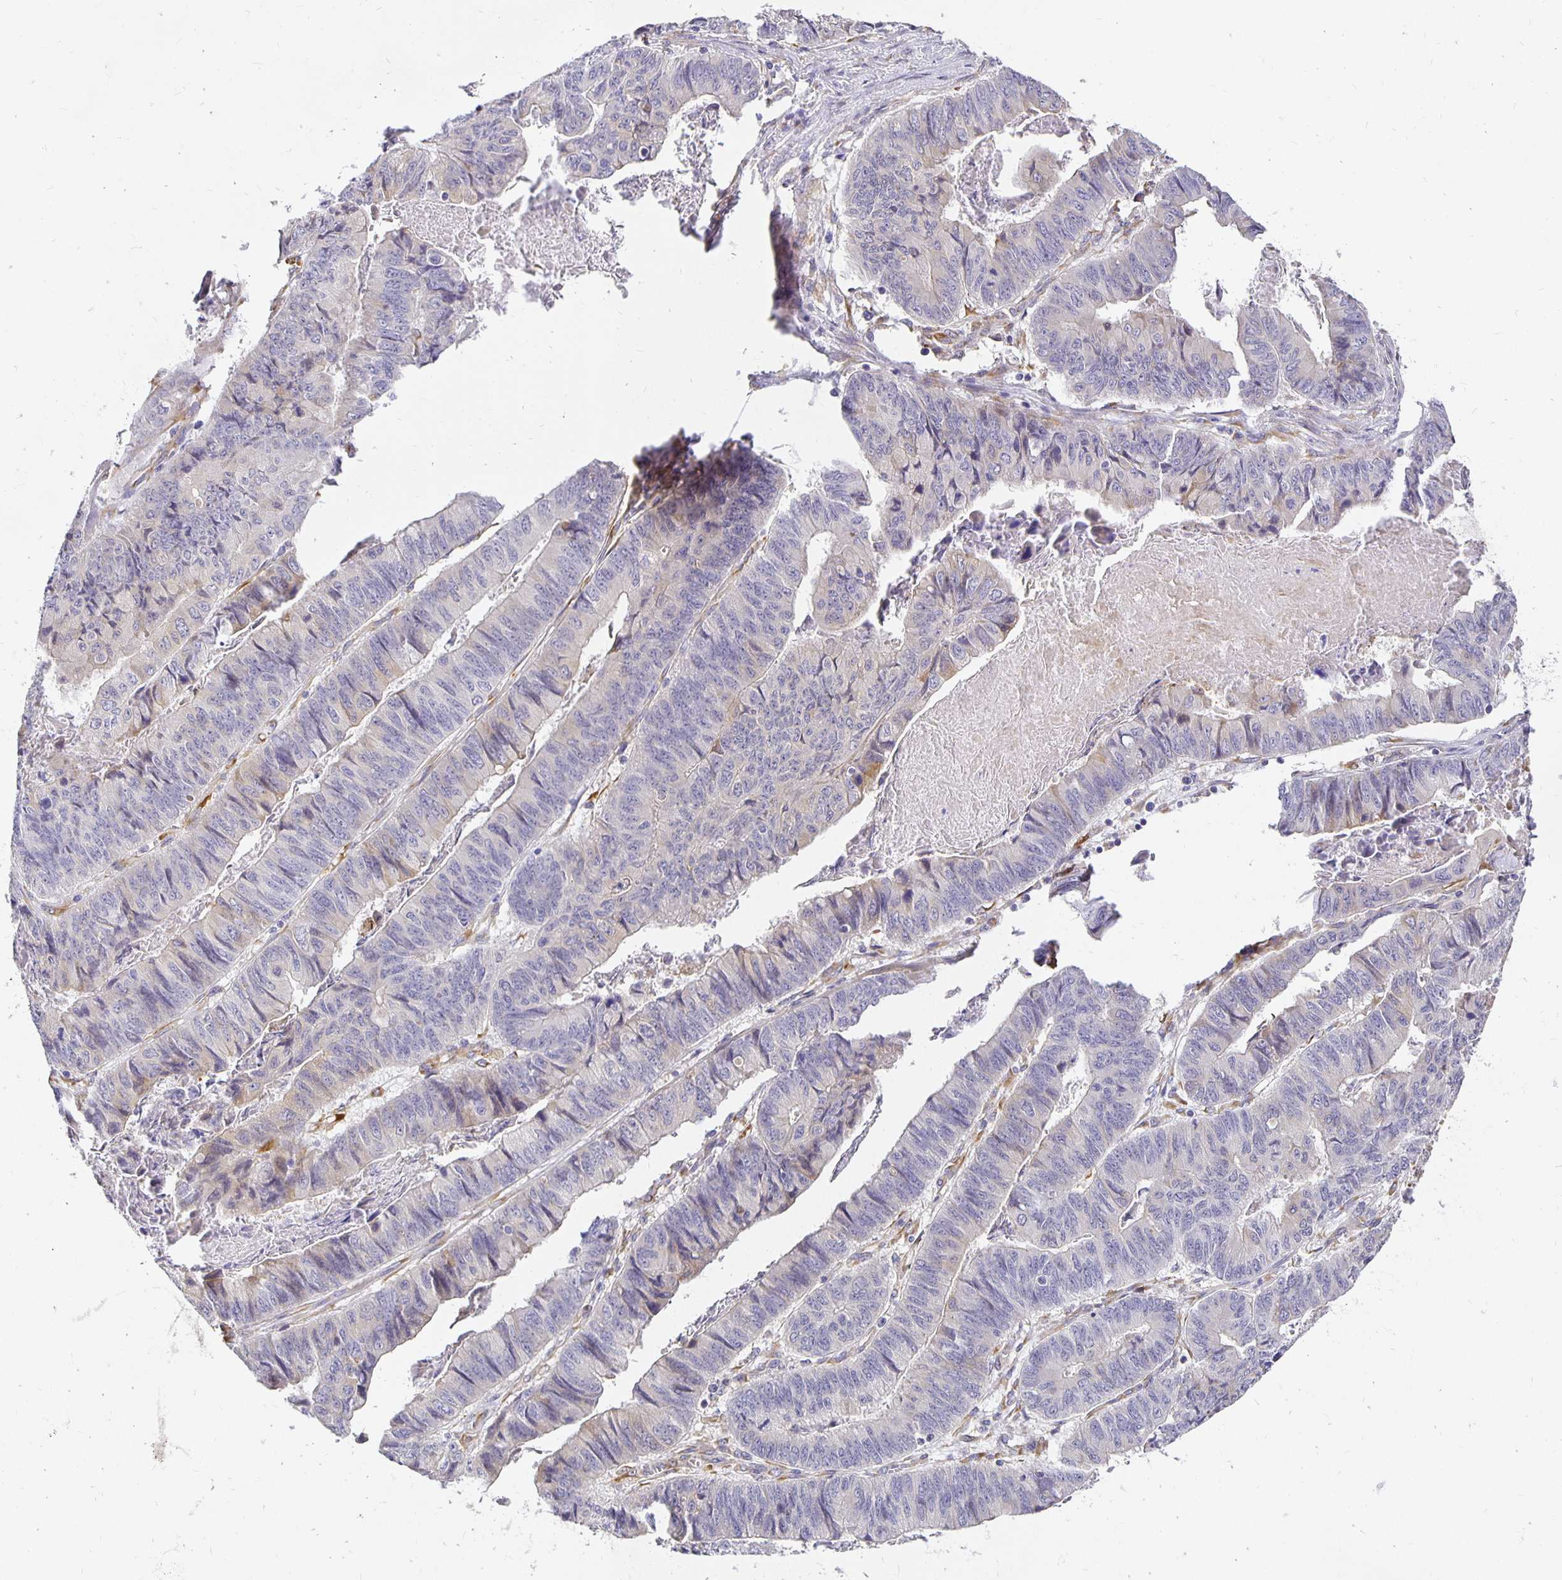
{"staining": {"intensity": "negative", "quantity": "none", "location": "none"}, "tissue": "stomach cancer", "cell_type": "Tumor cells", "image_type": "cancer", "snomed": [{"axis": "morphology", "description": "Adenocarcinoma, NOS"}, {"axis": "topography", "description": "Stomach, lower"}], "caption": "Stomach cancer was stained to show a protein in brown. There is no significant expression in tumor cells.", "gene": "PLOD1", "patient": {"sex": "male", "age": 77}}